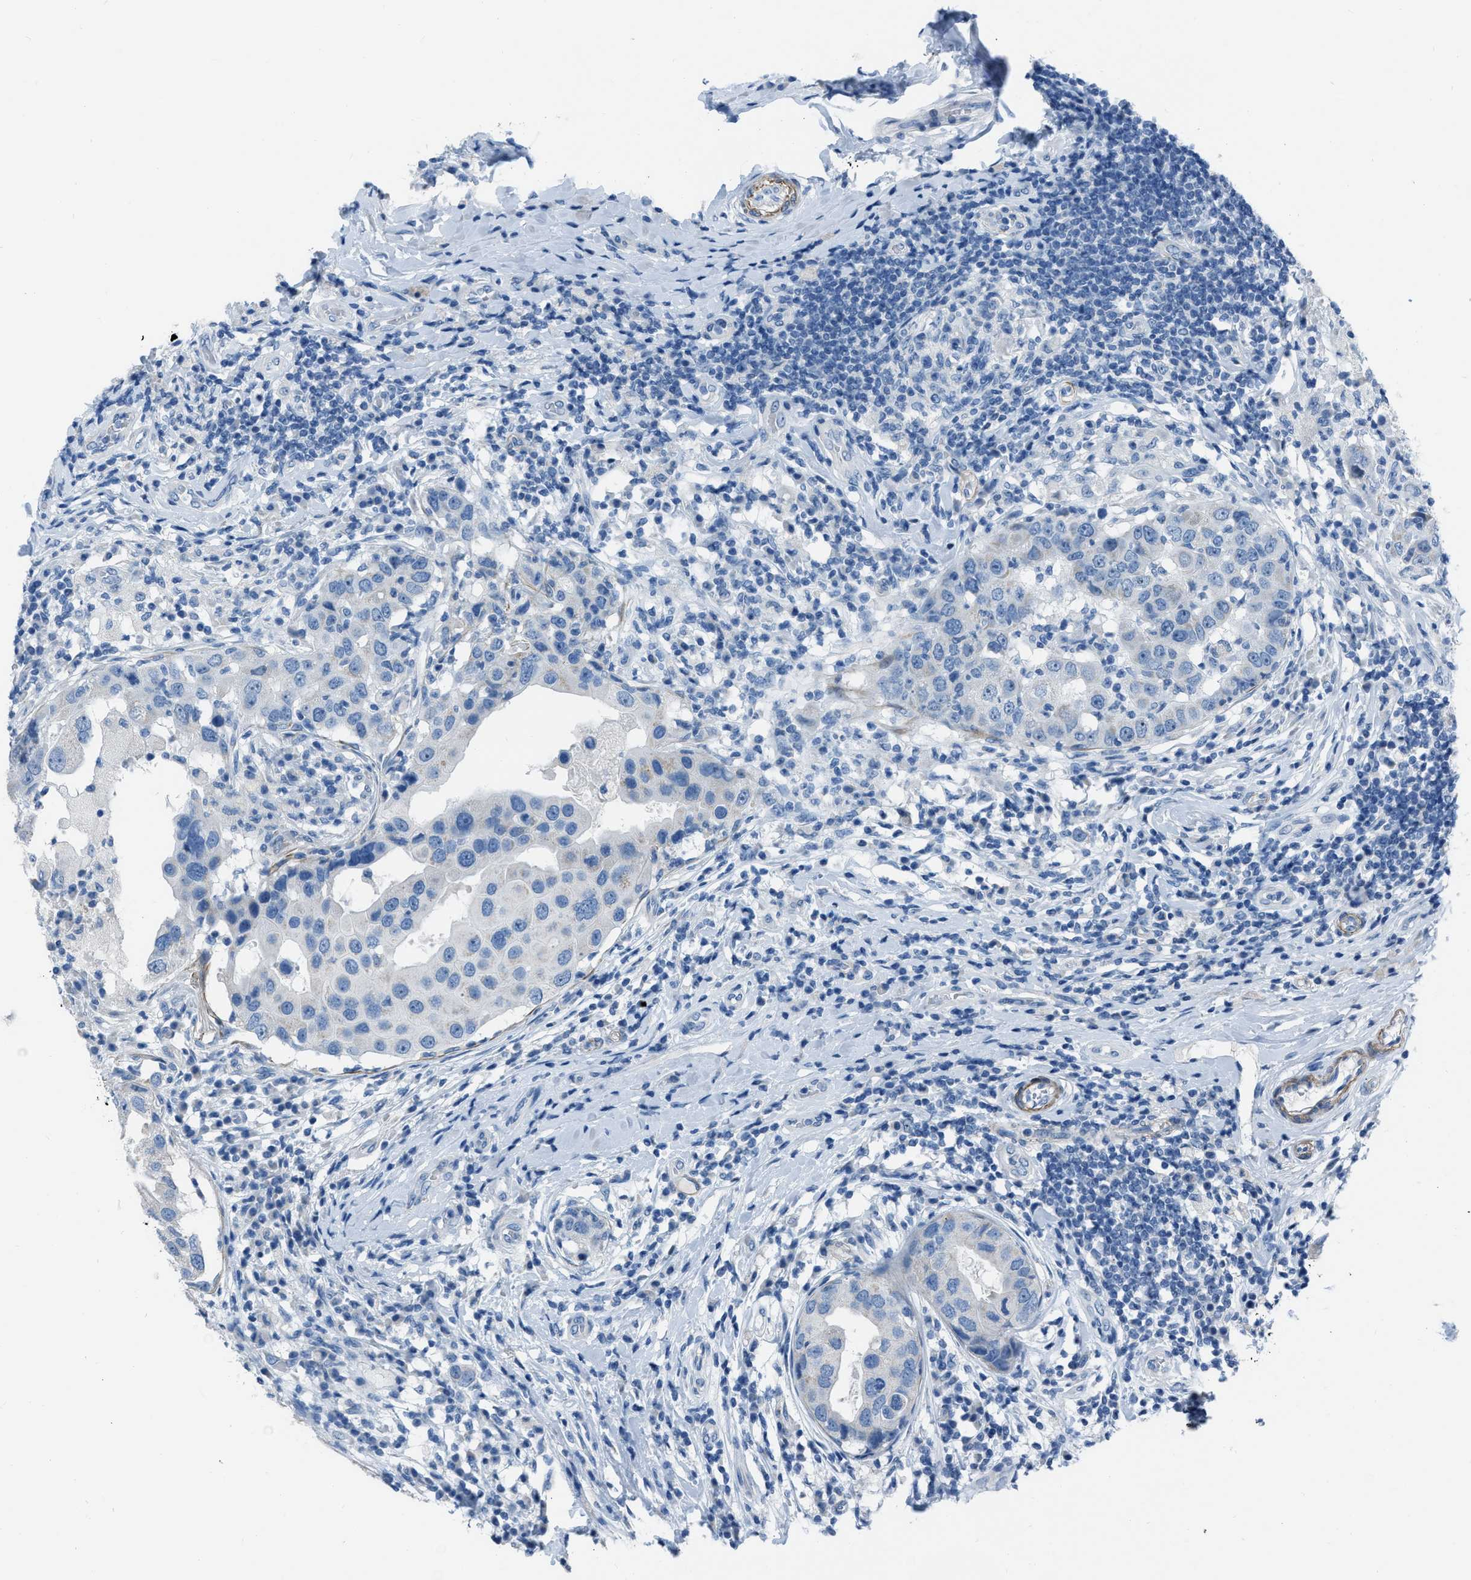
{"staining": {"intensity": "negative", "quantity": "none", "location": "none"}, "tissue": "breast cancer", "cell_type": "Tumor cells", "image_type": "cancer", "snomed": [{"axis": "morphology", "description": "Duct carcinoma"}, {"axis": "topography", "description": "Breast"}], "caption": "Breast cancer (infiltrating ductal carcinoma) was stained to show a protein in brown. There is no significant positivity in tumor cells.", "gene": "SPATC1L", "patient": {"sex": "female", "age": 27}}